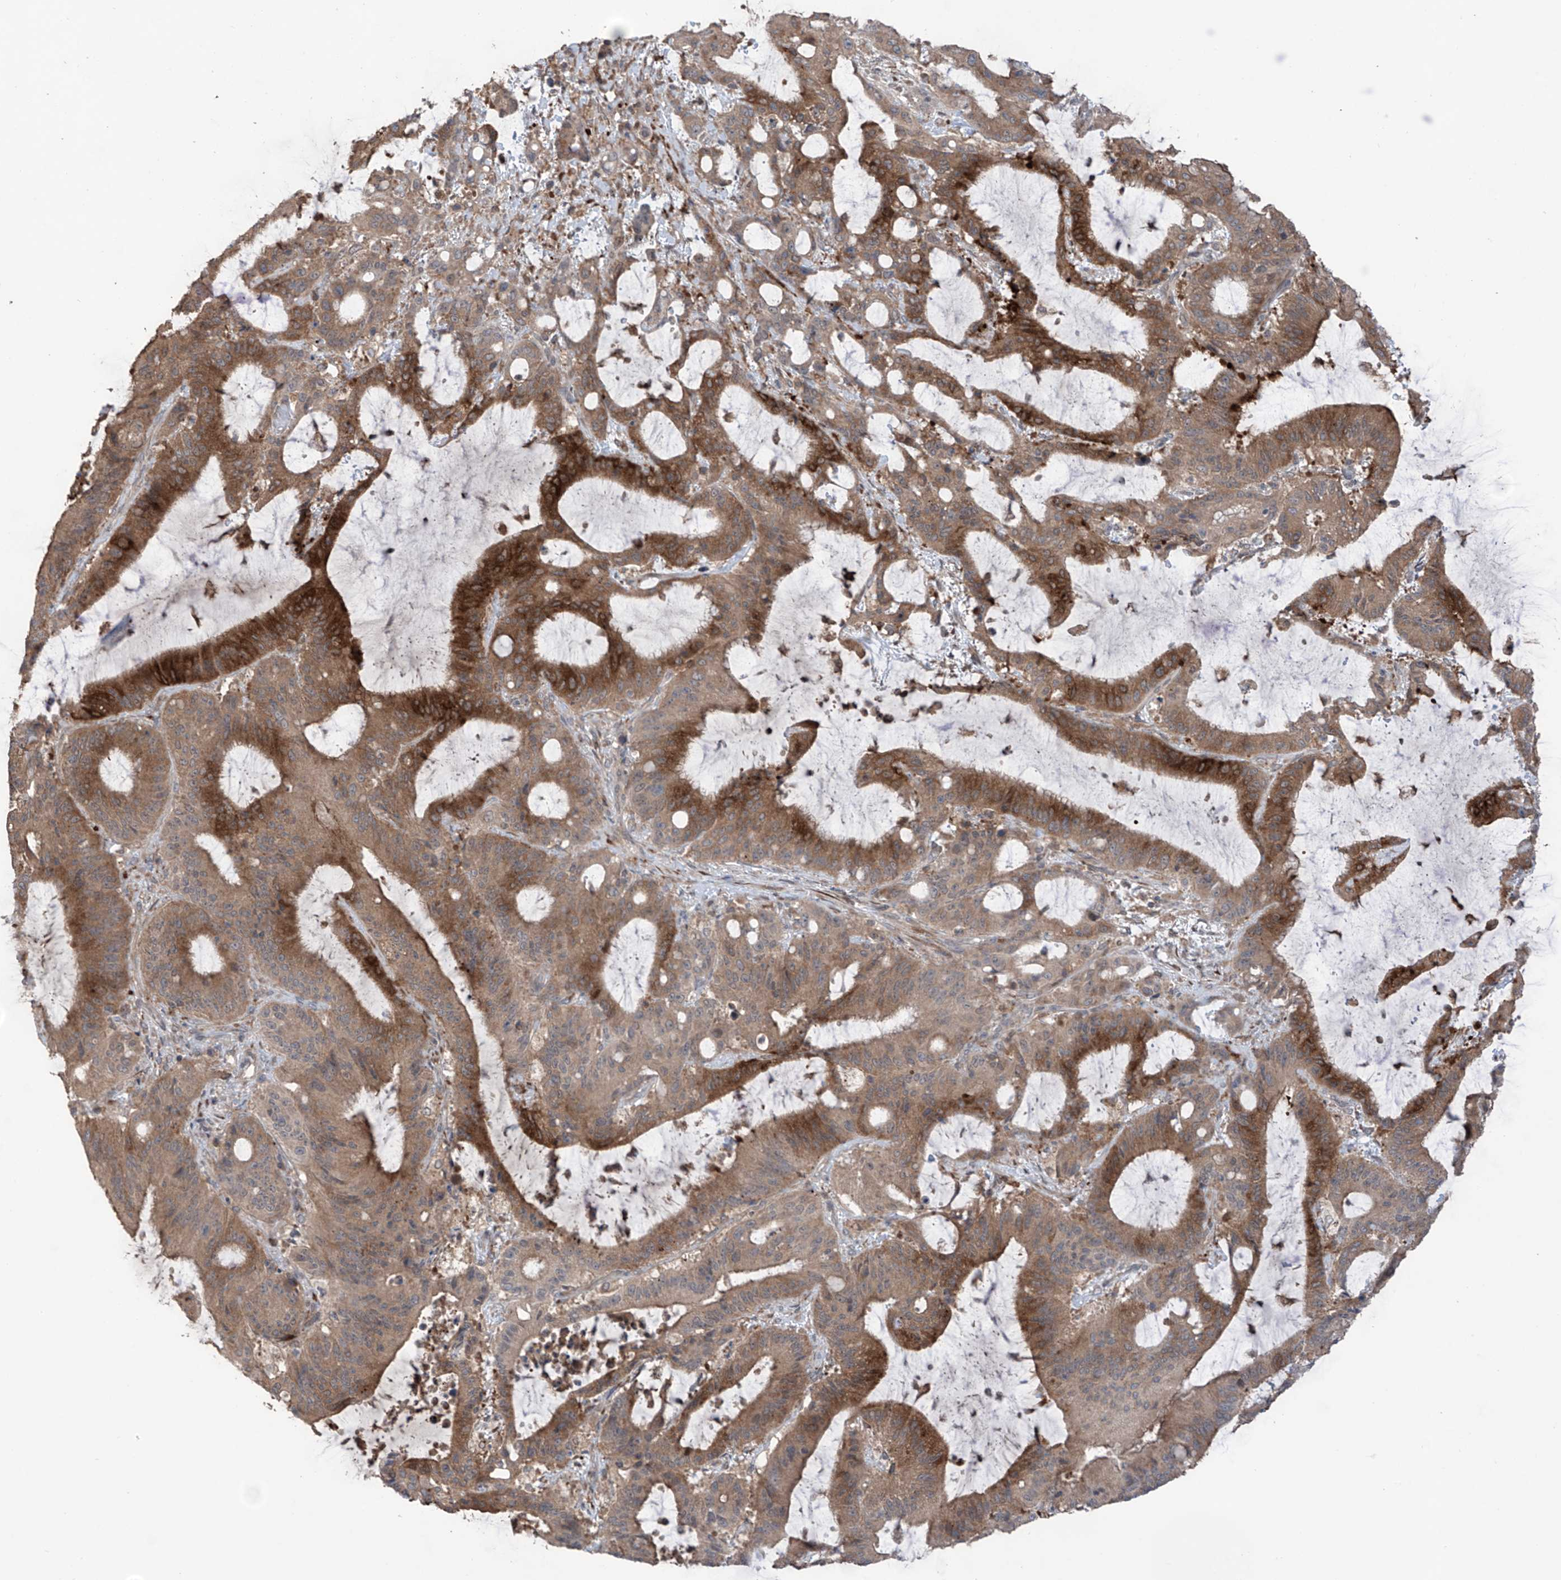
{"staining": {"intensity": "strong", "quantity": "25%-75%", "location": "cytoplasmic/membranous"}, "tissue": "liver cancer", "cell_type": "Tumor cells", "image_type": "cancer", "snomed": [{"axis": "morphology", "description": "Normal tissue, NOS"}, {"axis": "morphology", "description": "Cholangiocarcinoma"}, {"axis": "topography", "description": "Liver"}, {"axis": "topography", "description": "Peripheral nerve tissue"}], "caption": "Immunohistochemical staining of liver cholangiocarcinoma reveals high levels of strong cytoplasmic/membranous positivity in approximately 25%-75% of tumor cells.", "gene": "SAMD3", "patient": {"sex": "female", "age": 73}}